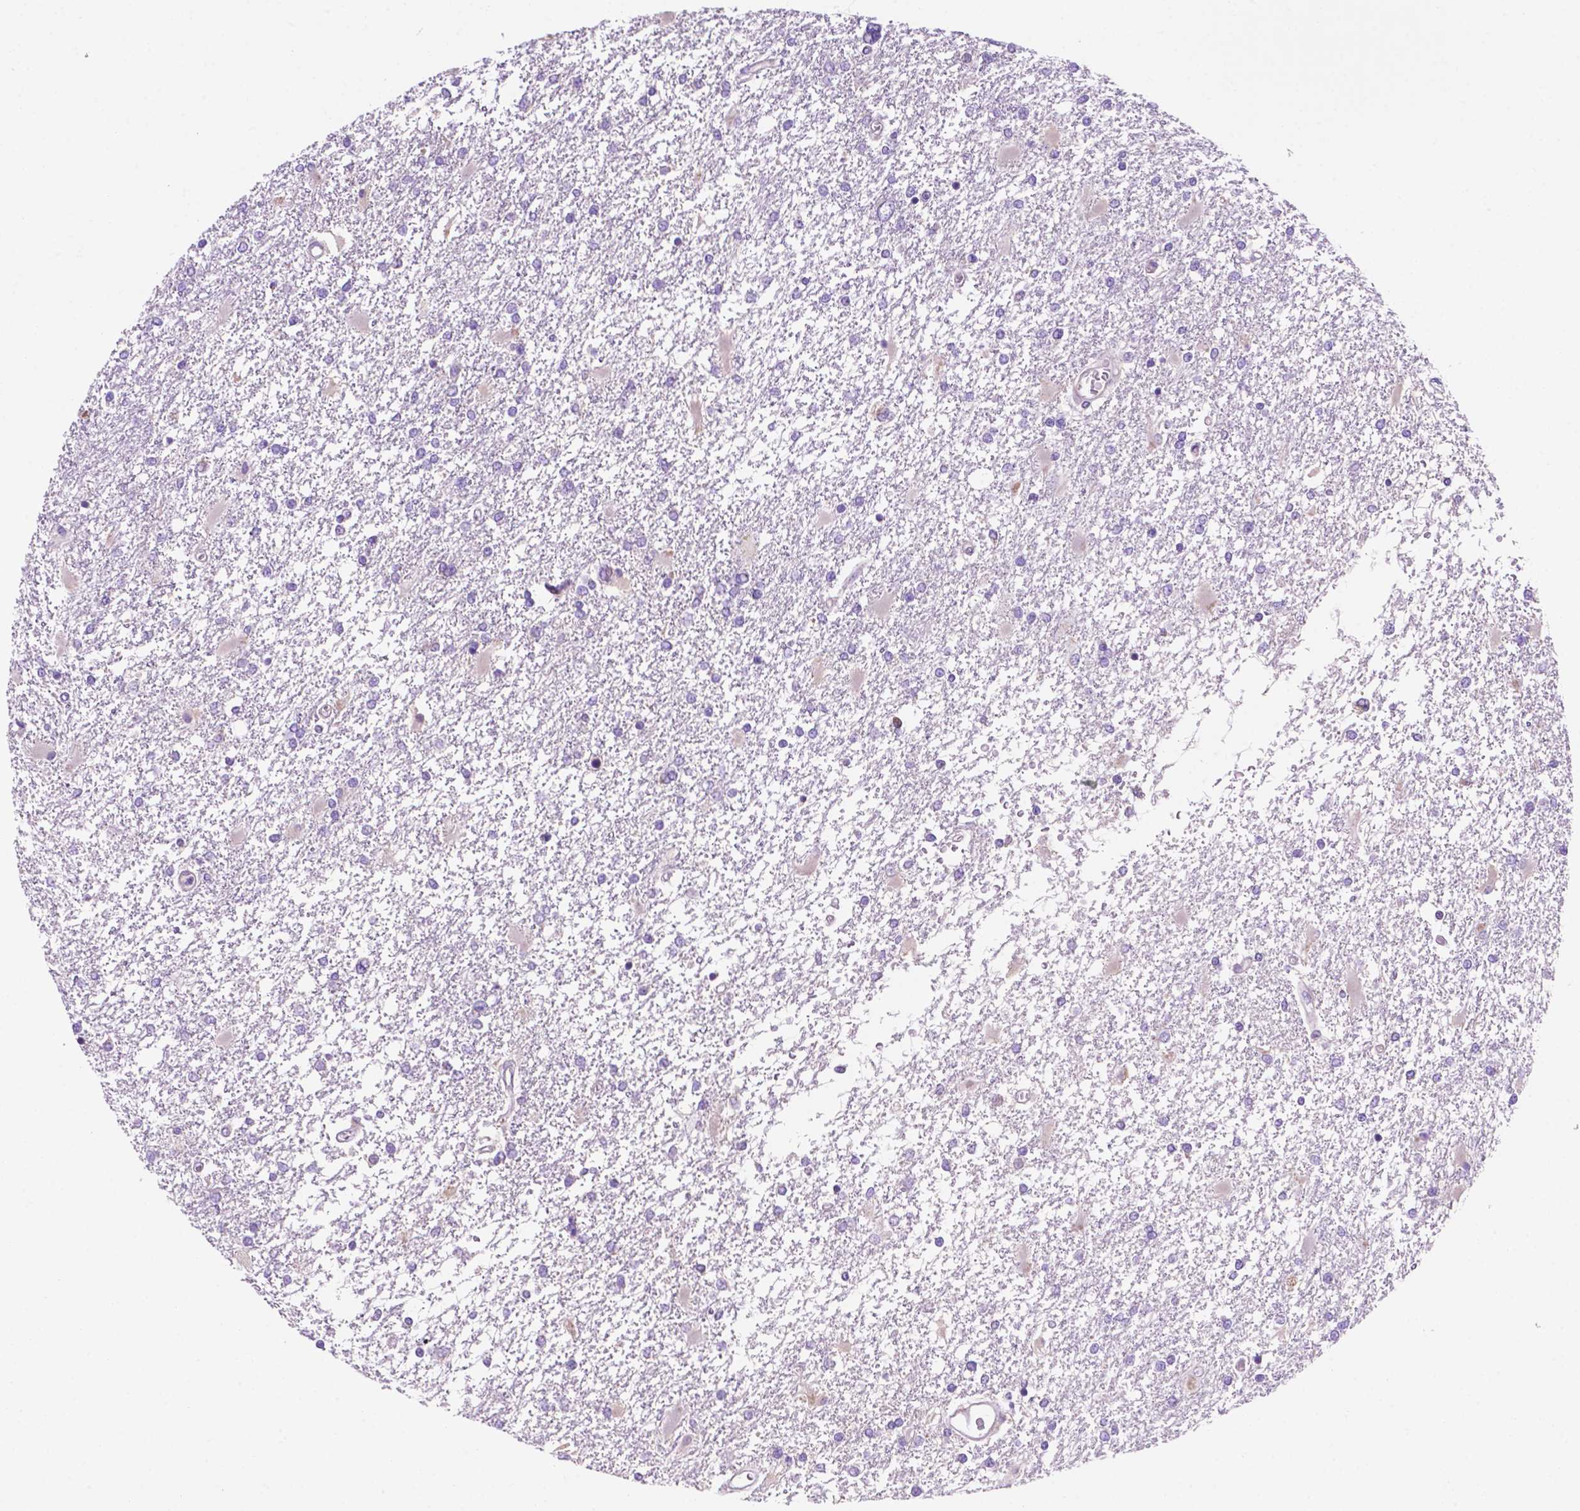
{"staining": {"intensity": "negative", "quantity": "none", "location": "none"}, "tissue": "glioma", "cell_type": "Tumor cells", "image_type": "cancer", "snomed": [{"axis": "morphology", "description": "Glioma, malignant, High grade"}, {"axis": "topography", "description": "Cerebral cortex"}], "caption": "The micrograph exhibits no significant positivity in tumor cells of glioma.", "gene": "CEACAM7", "patient": {"sex": "male", "age": 79}}